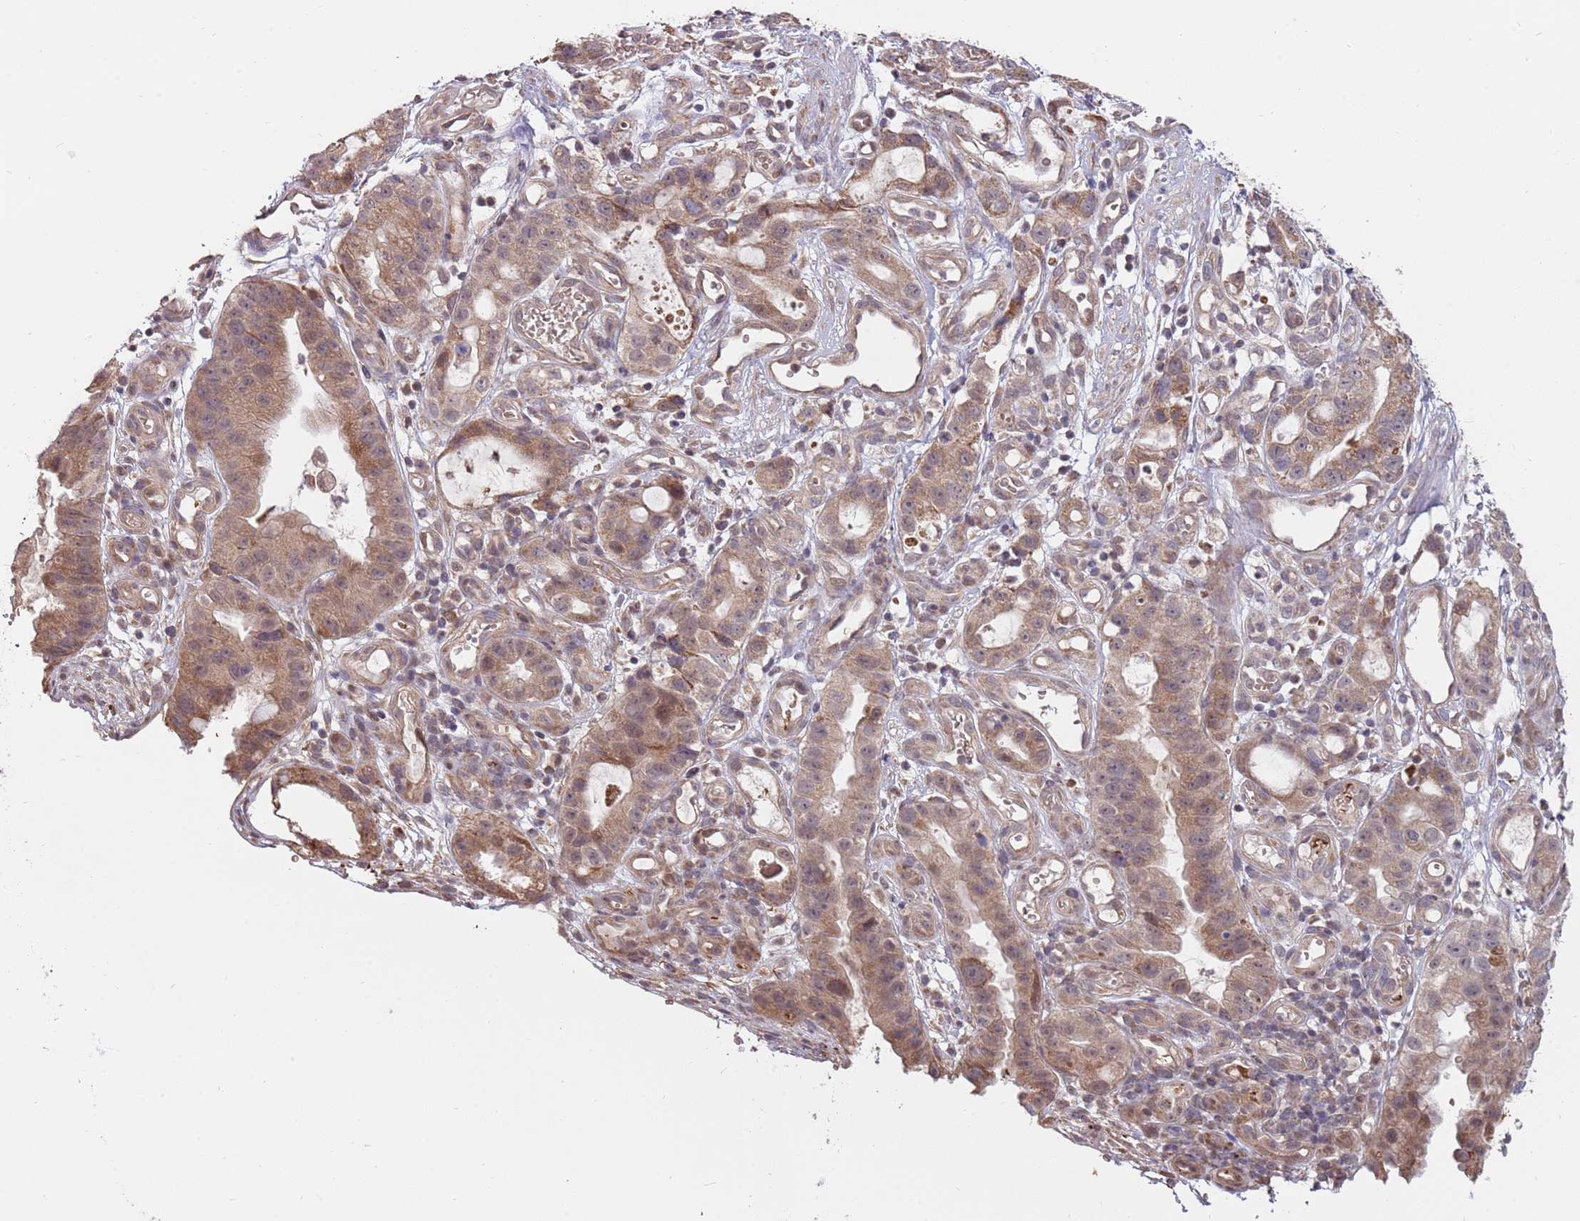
{"staining": {"intensity": "moderate", "quantity": ">75%", "location": "cytoplasmic/membranous"}, "tissue": "stomach cancer", "cell_type": "Tumor cells", "image_type": "cancer", "snomed": [{"axis": "morphology", "description": "Adenocarcinoma, NOS"}, {"axis": "topography", "description": "Stomach"}], "caption": "Stomach cancer (adenocarcinoma) stained with a protein marker shows moderate staining in tumor cells.", "gene": "RNF181", "patient": {"sex": "male", "age": 55}}